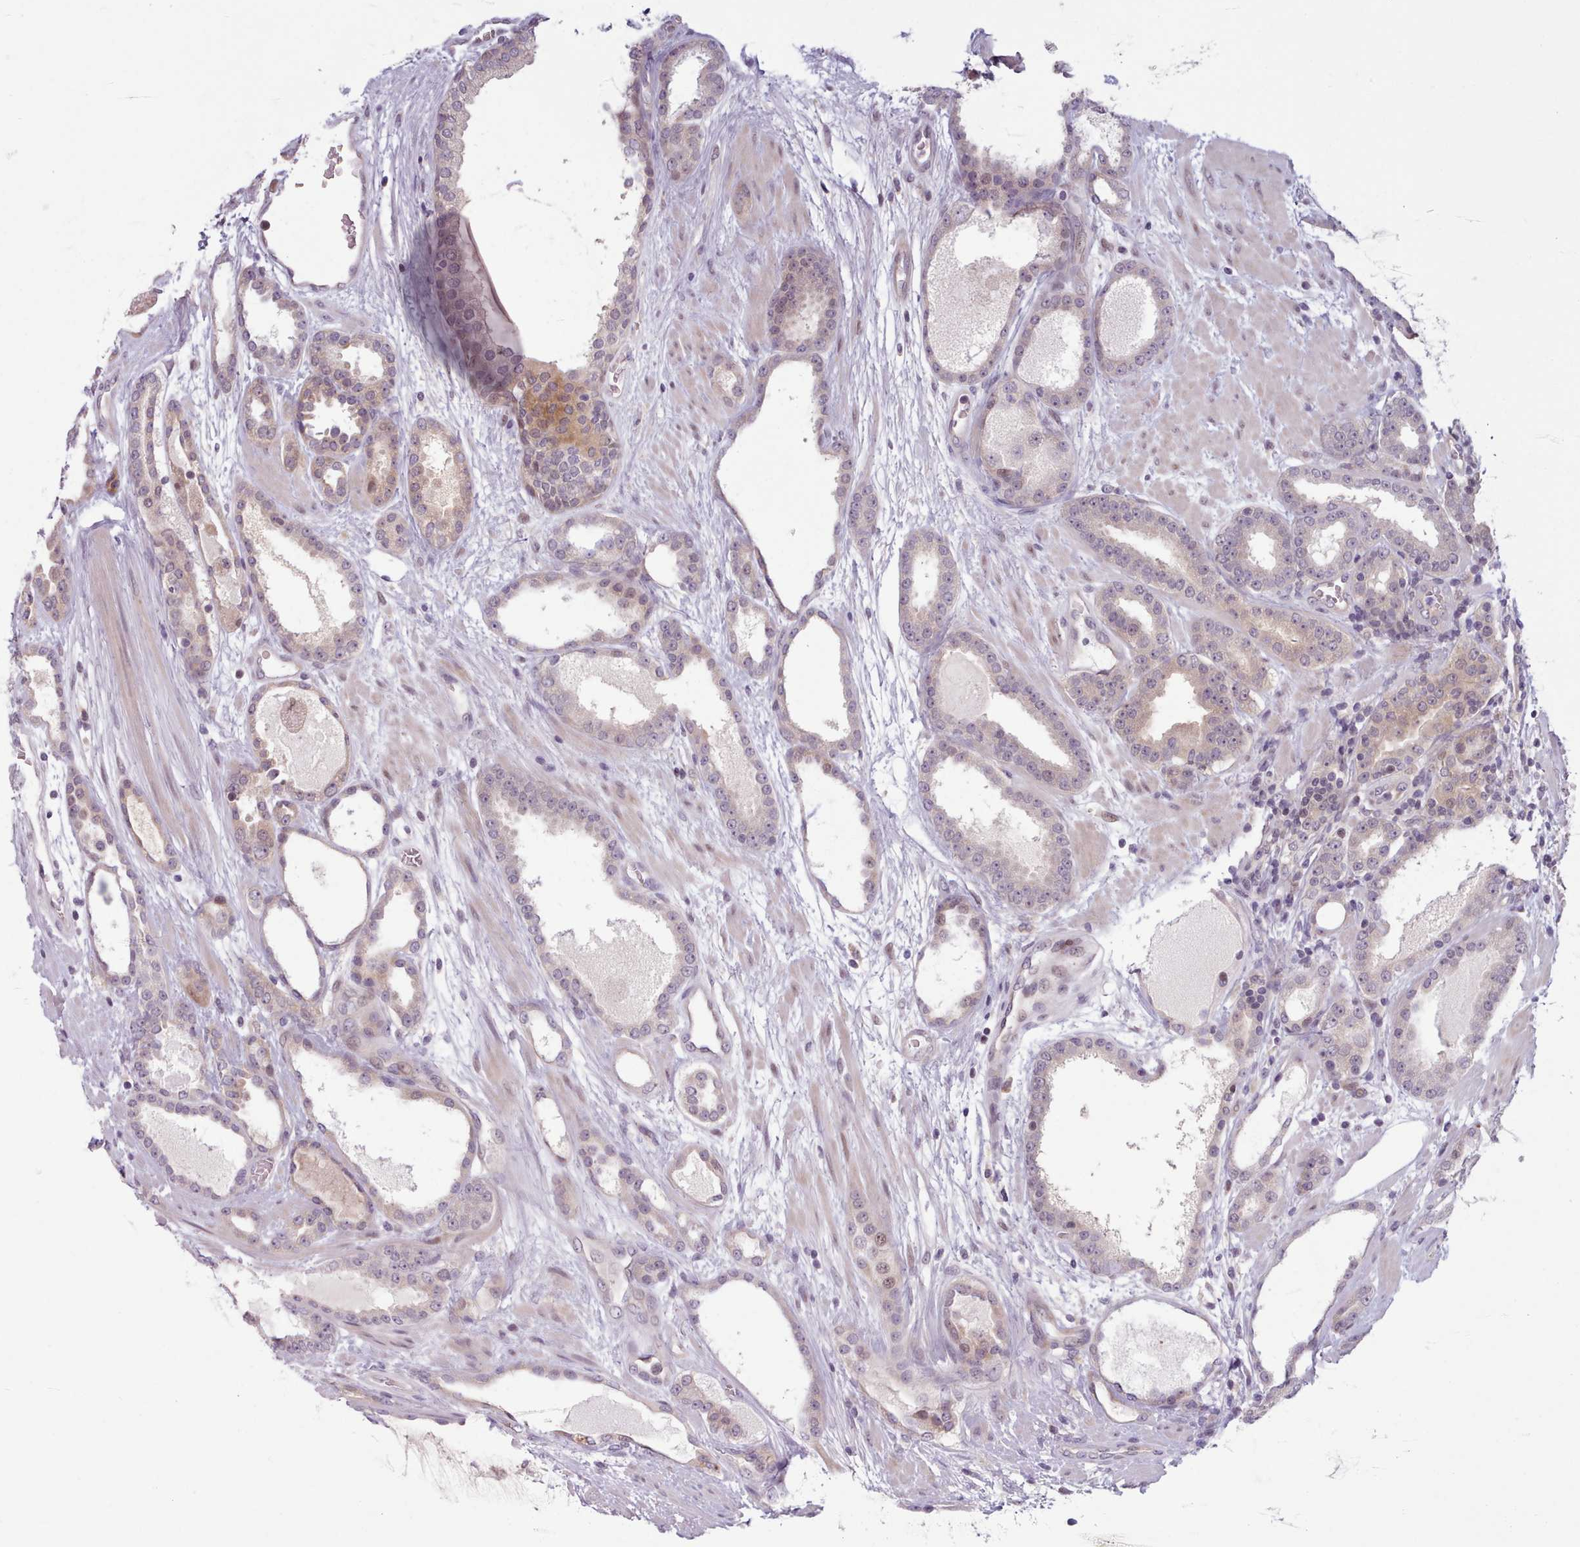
{"staining": {"intensity": "weak", "quantity": "<25%", "location": "cytoplasmic/membranous"}, "tissue": "prostate cancer", "cell_type": "Tumor cells", "image_type": "cancer", "snomed": [{"axis": "morphology", "description": "Adenocarcinoma, High grade"}, {"axis": "topography", "description": "Prostate"}], "caption": "The histopathology image exhibits no significant expression in tumor cells of prostate adenocarcinoma (high-grade).", "gene": "KBTBD7", "patient": {"sex": "male", "age": 60}}